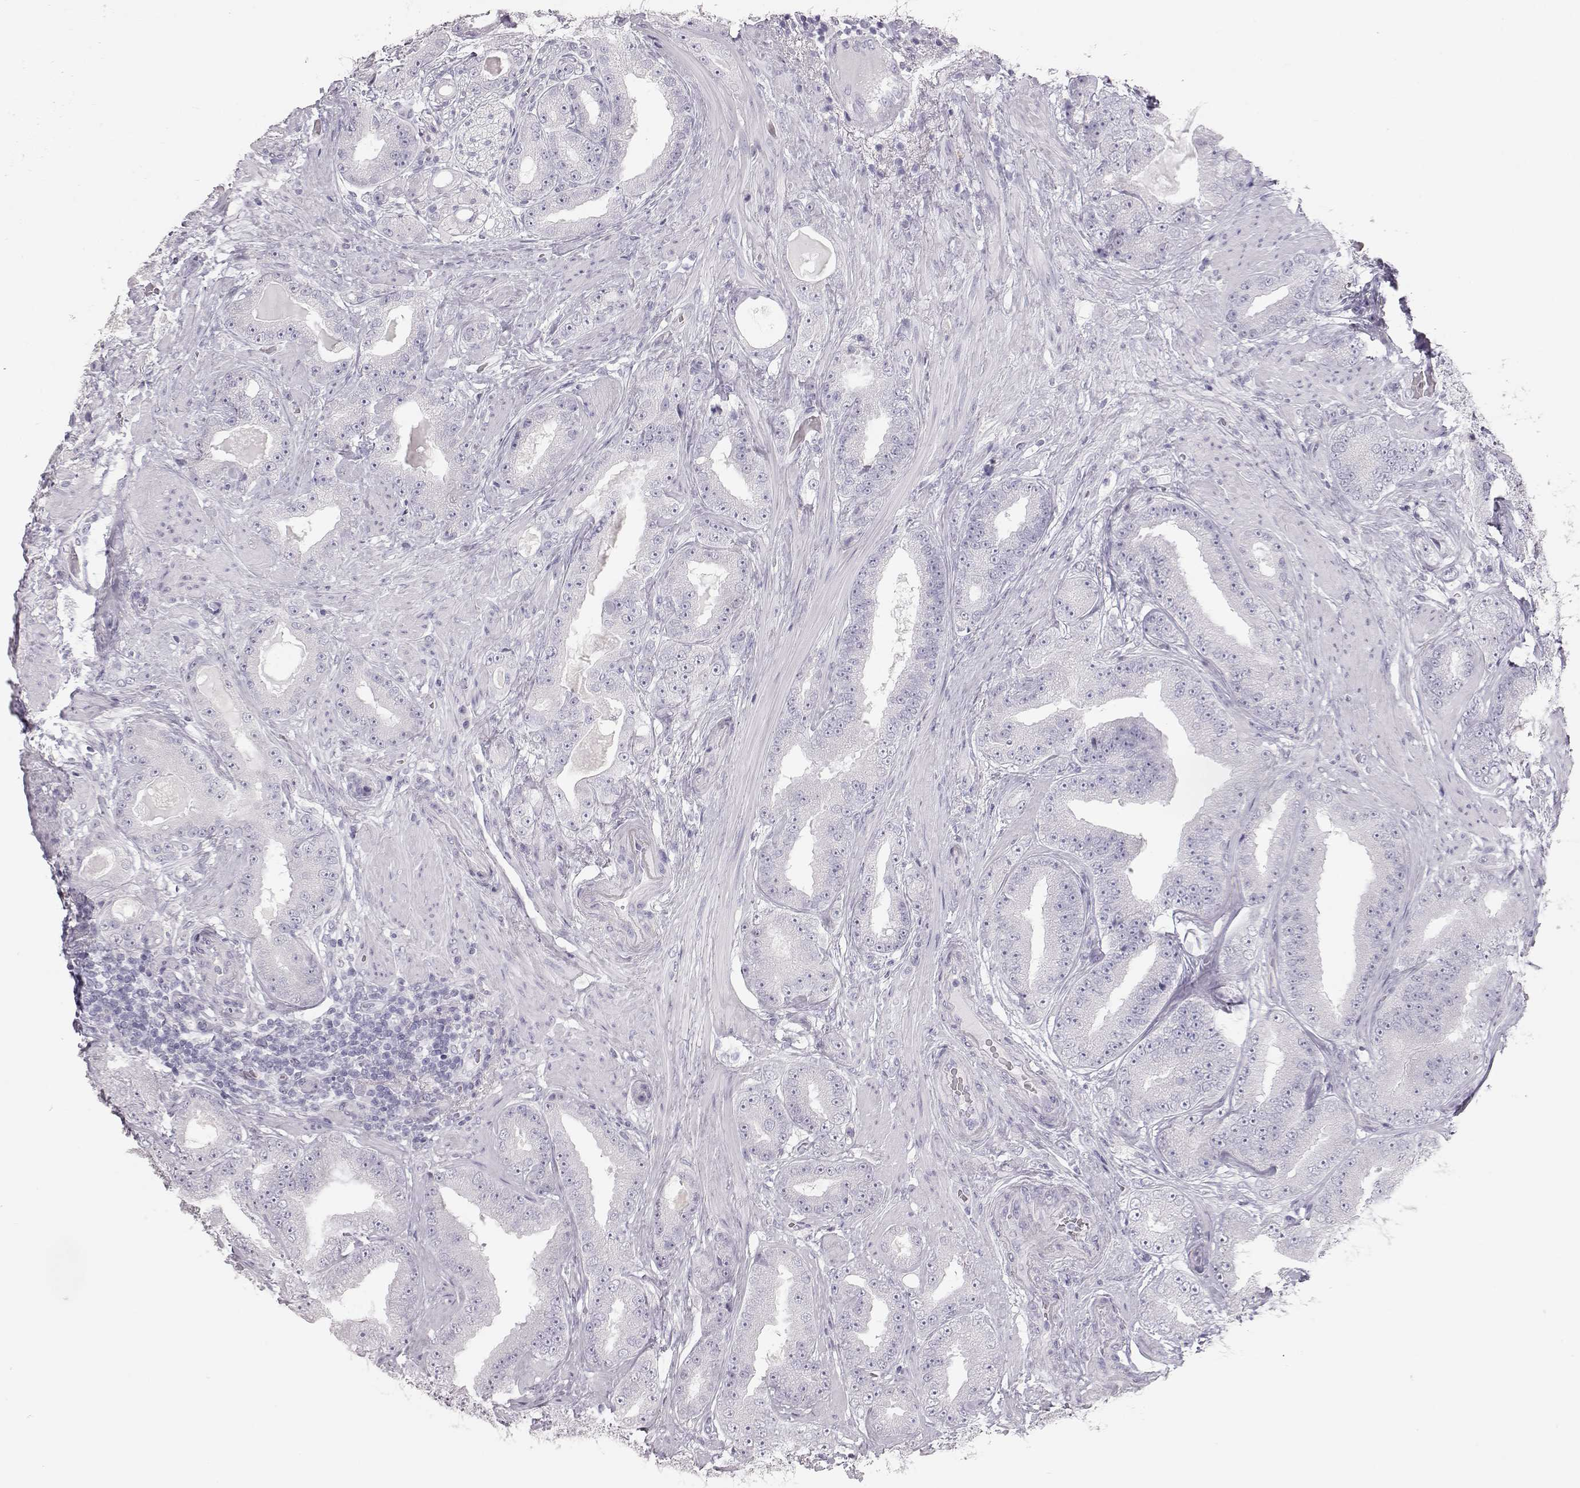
{"staining": {"intensity": "negative", "quantity": "none", "location": "none"}, "tissue": "prostate cancer", "cell_type": "Tumor cells", "image_type": "cancer", "snomed": [{"axis": "morphology", "description": "Adenocarcinoma, Low grade"}, {"axis": "topography", "description": "Prostate"}], "caption": "A micrograph of human prostate cancer is negative for staining in tumor cells.", "gene": "KRT33A", "patient": {"sex": "male", "age": 60}}